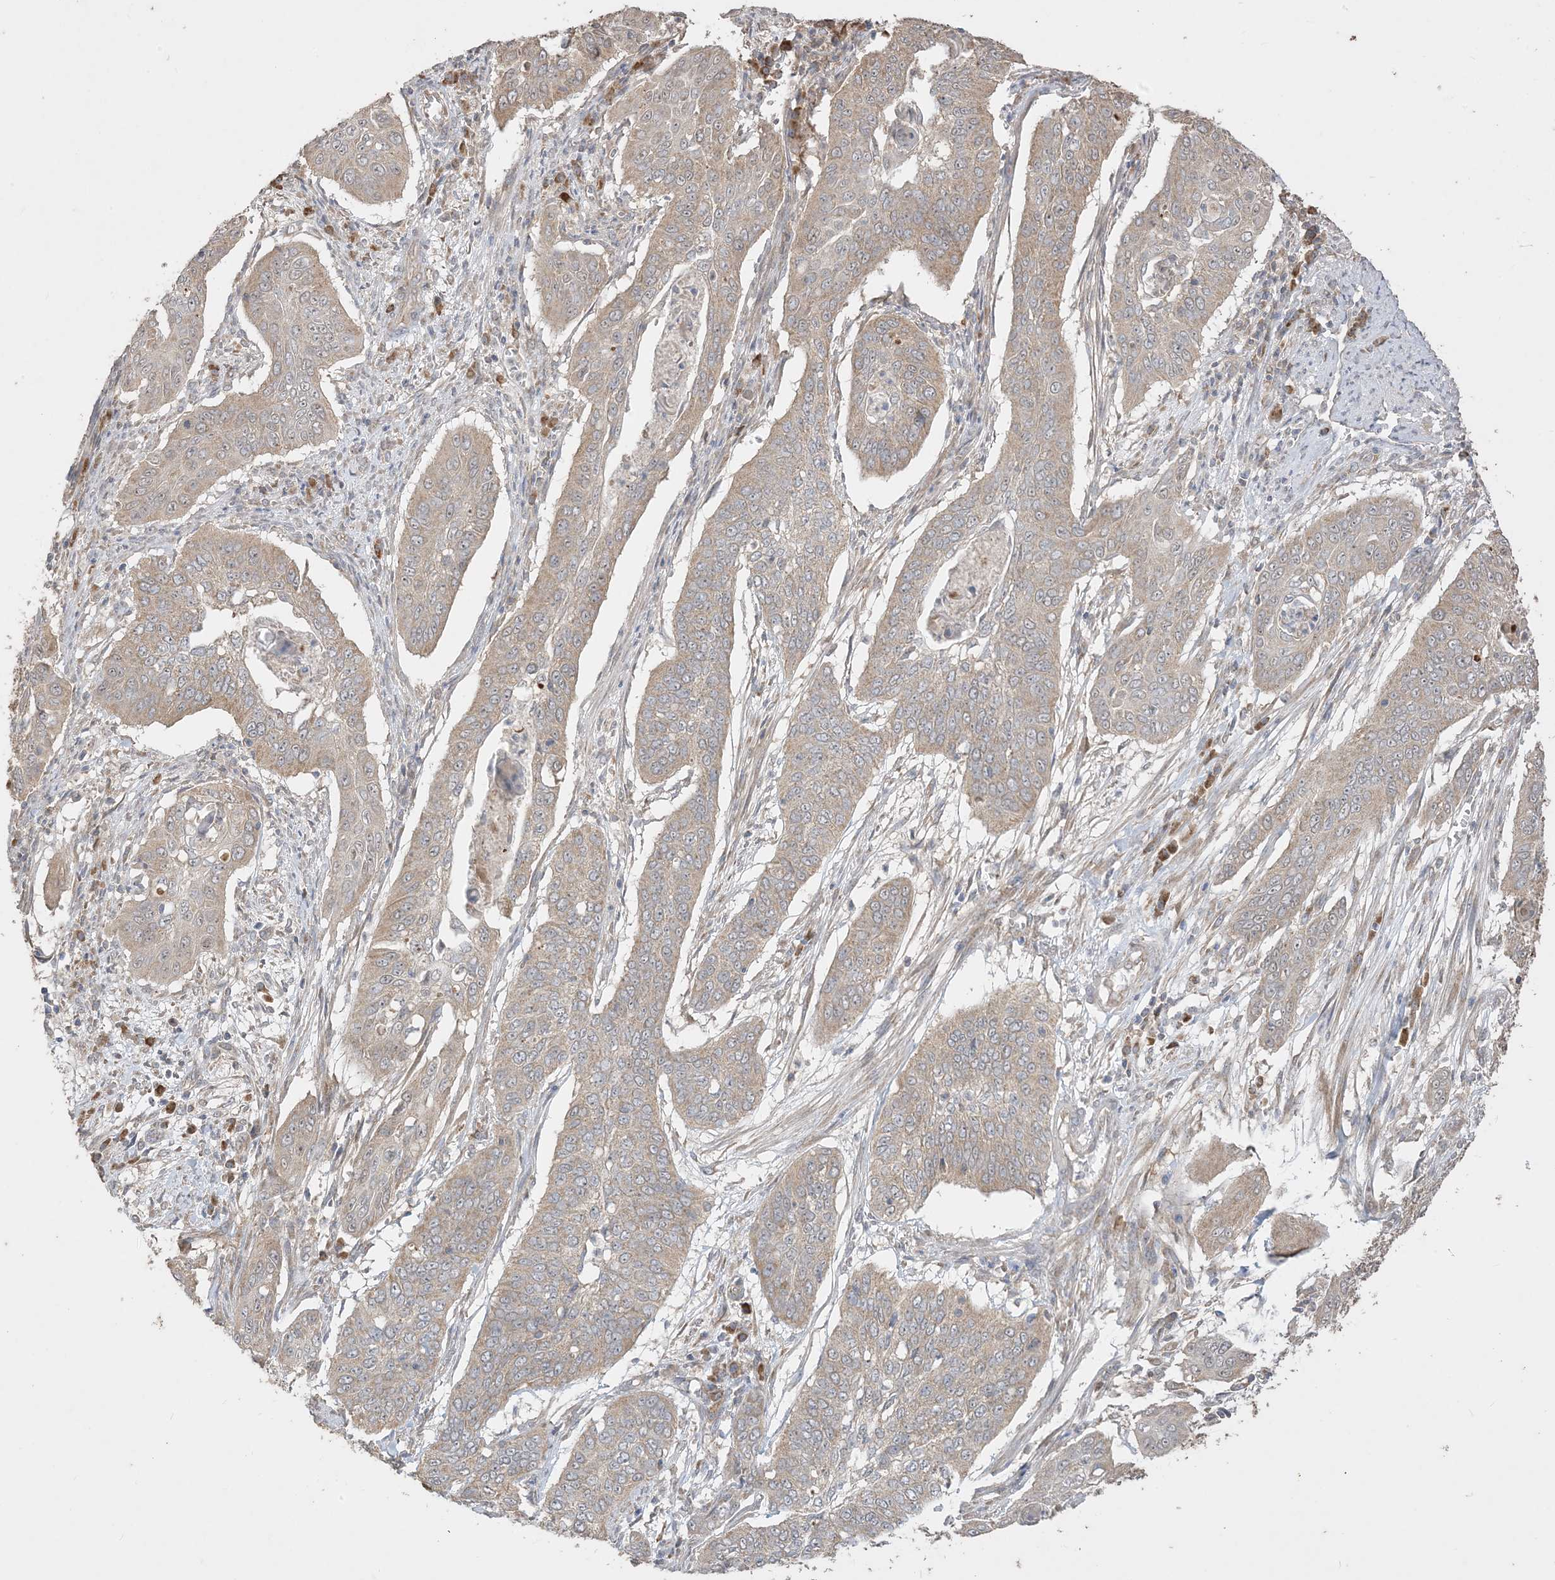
{"staining": {"intensity": "moderate", "quantity": ">75%", "location": "cytoplasmic/membranous"}, "tissue": "cervical cancer", "cell_type": "Tumor cells", "image_type": "cancer", "snomed": [{"axis": "morphology", "description": "Squamous cell carcinoma, NOS"}, {"axis": "topography", "description": "Cervix"}], "caption": "A medium amount of moderate cytoplasmic/membranous positivity is present in approximately >75% of tumor cells in cervical cancer tissue.", "gene": "SIRT3", "patient": {"sex": "female", "age": 39}}